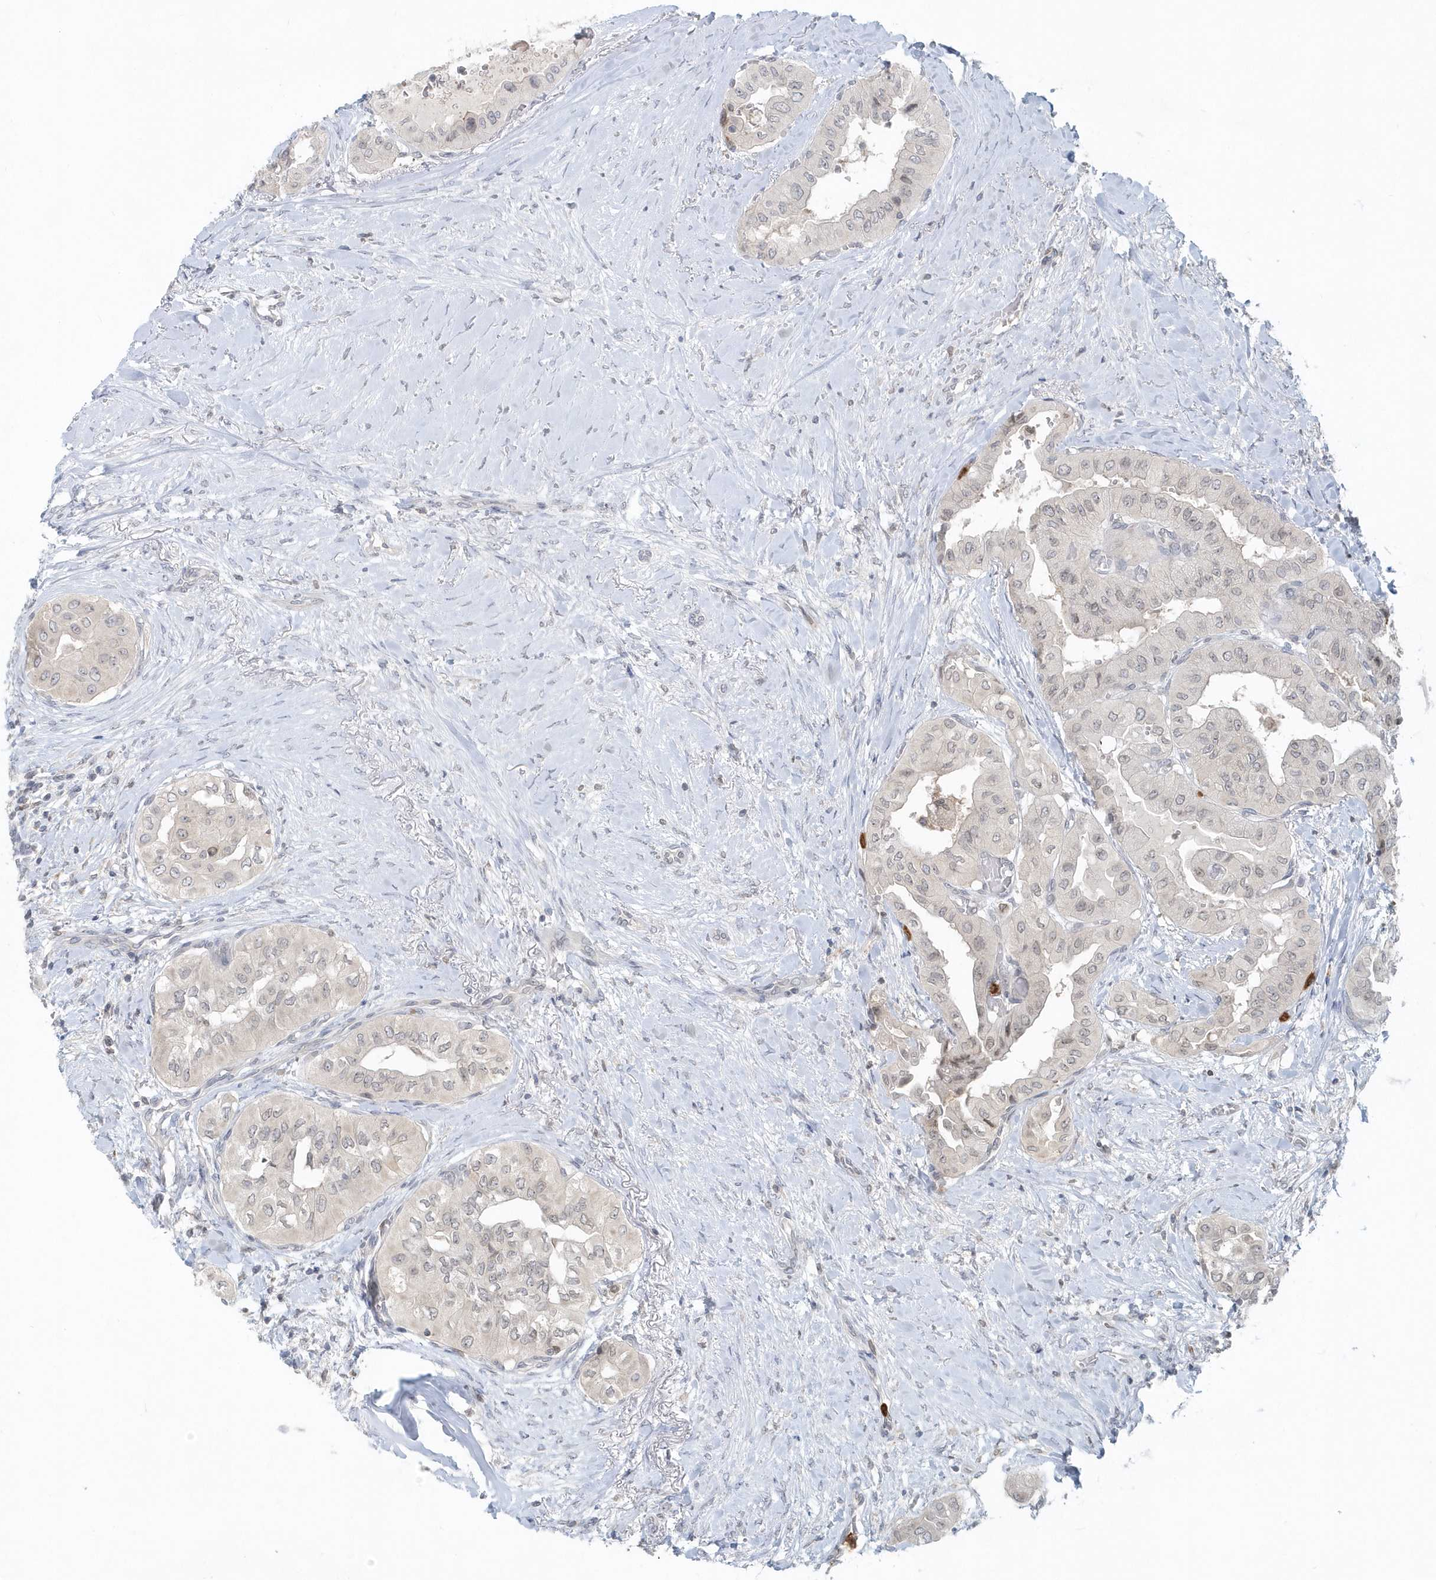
{"staining": {"intensity": "negative", "quantity": "none", "location": "none"}, "tissue": "thyroid cancer", "cell_type": "Tumor cells", "image_type": "cancer", "snomed": [{"axis": "morphology", "description": "Papillary adenocarcinoma, NOS"}, {"axis": "topography", "description": "Thyroid gland"}], "caption": "Tumor cells show no significant protein expression in papillary adenocarcinoma (thyroid). The staining is performed using DAB brown chromogen with nuclei counter-stained in using hematoxylin.", "gene": "NUP54", "patient": {"sex": "female", "age": 59}}